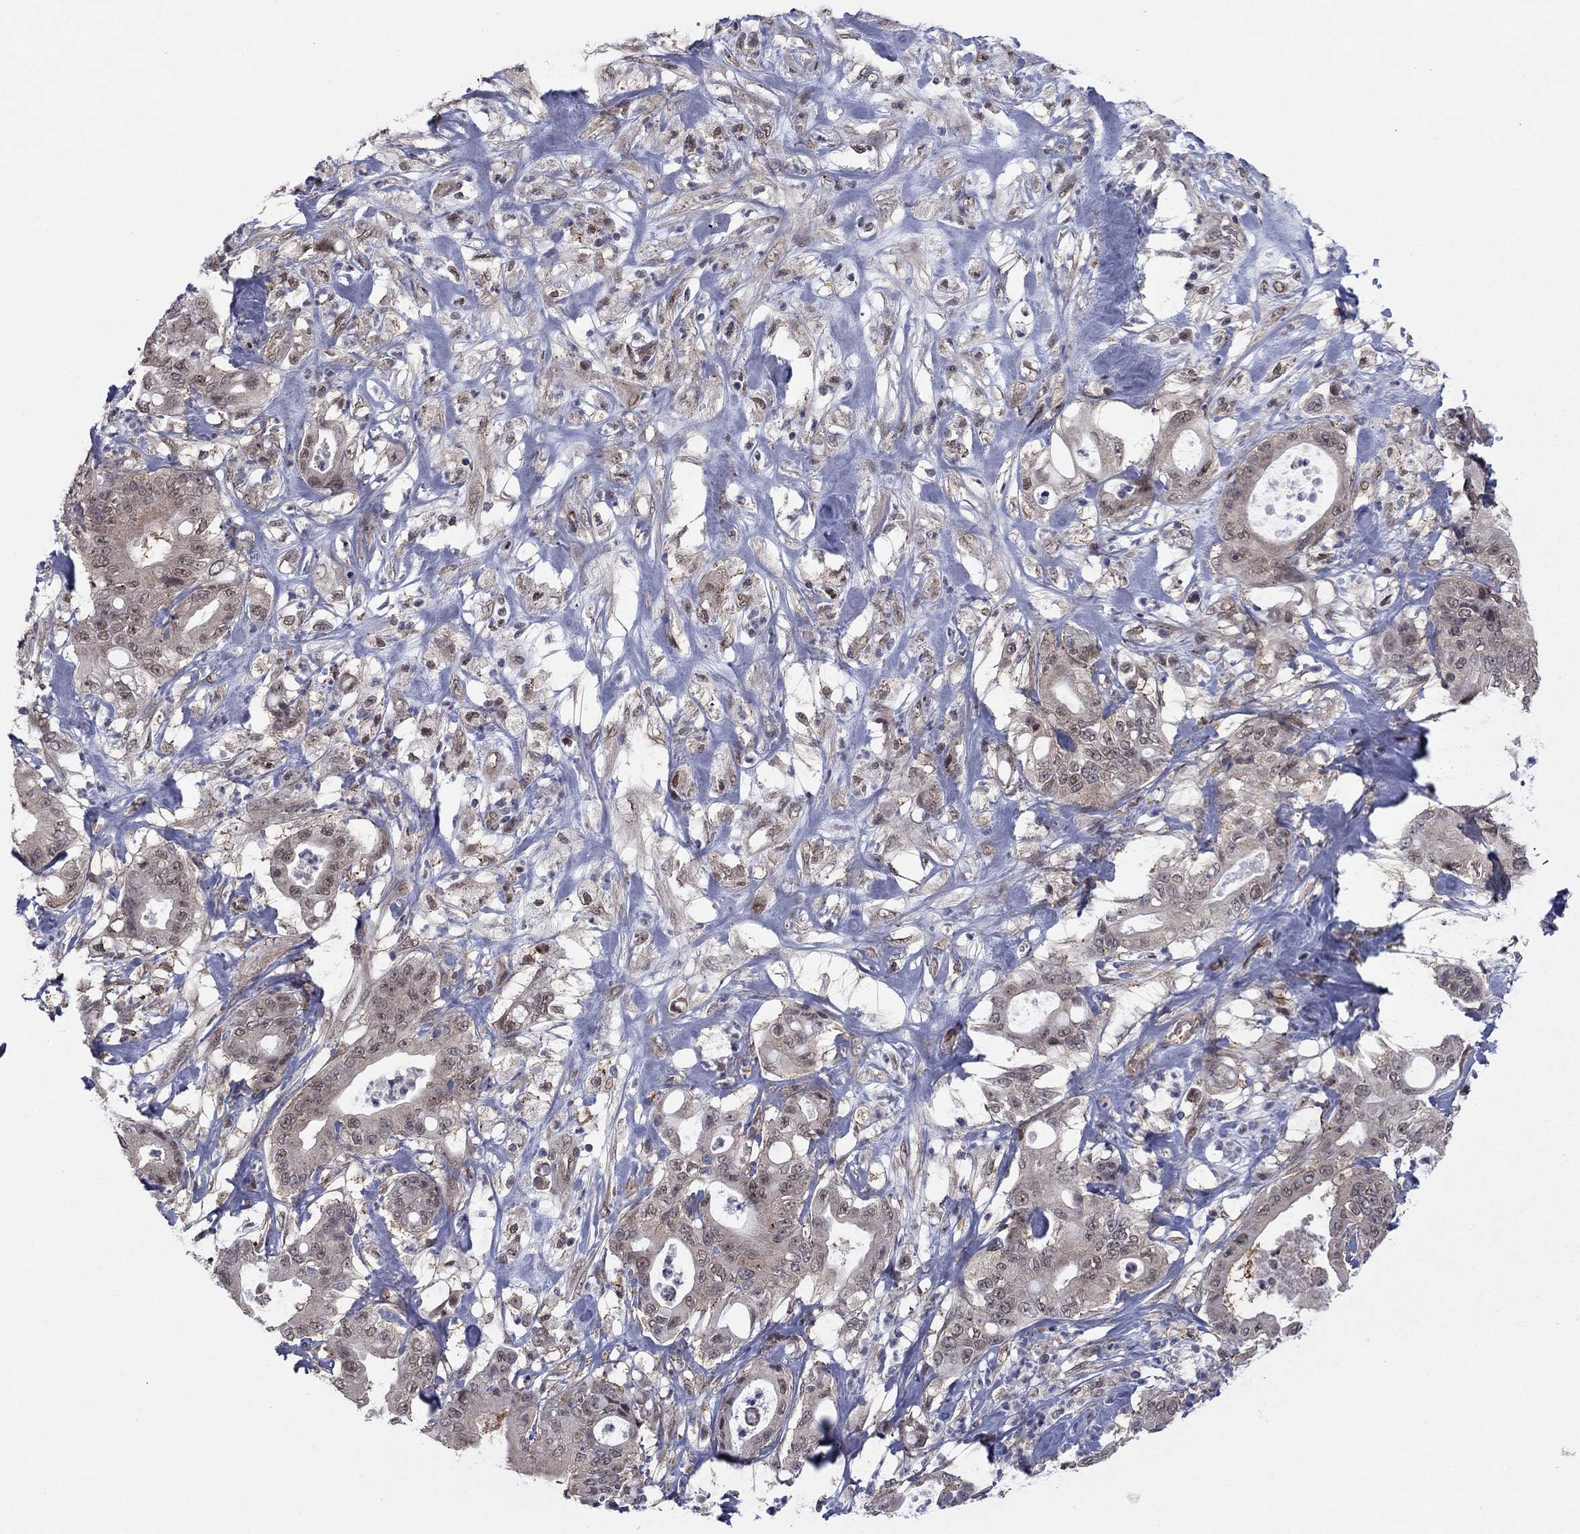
{"staining": {"intensity": "weak", "quantity": "<25%", "location": "nuclear"}, "tissue": "pancreatic cancer", "cell_type": "Tumor cells", "image_type": "cancer", "snomed": [{"axis": "morphology", "description": "Adenocarcinoma, NOS"}, {"axis": "topography", "description": "Pancreas"}], "caption": "A high-resolution image shows immunohistochemistry staining of adenocarcinoma (pancreatic), which demonstrates no significant positivity in tumor cells.", "gene": "PSMC1", "patient": {"sex": "male", "age": 71}}